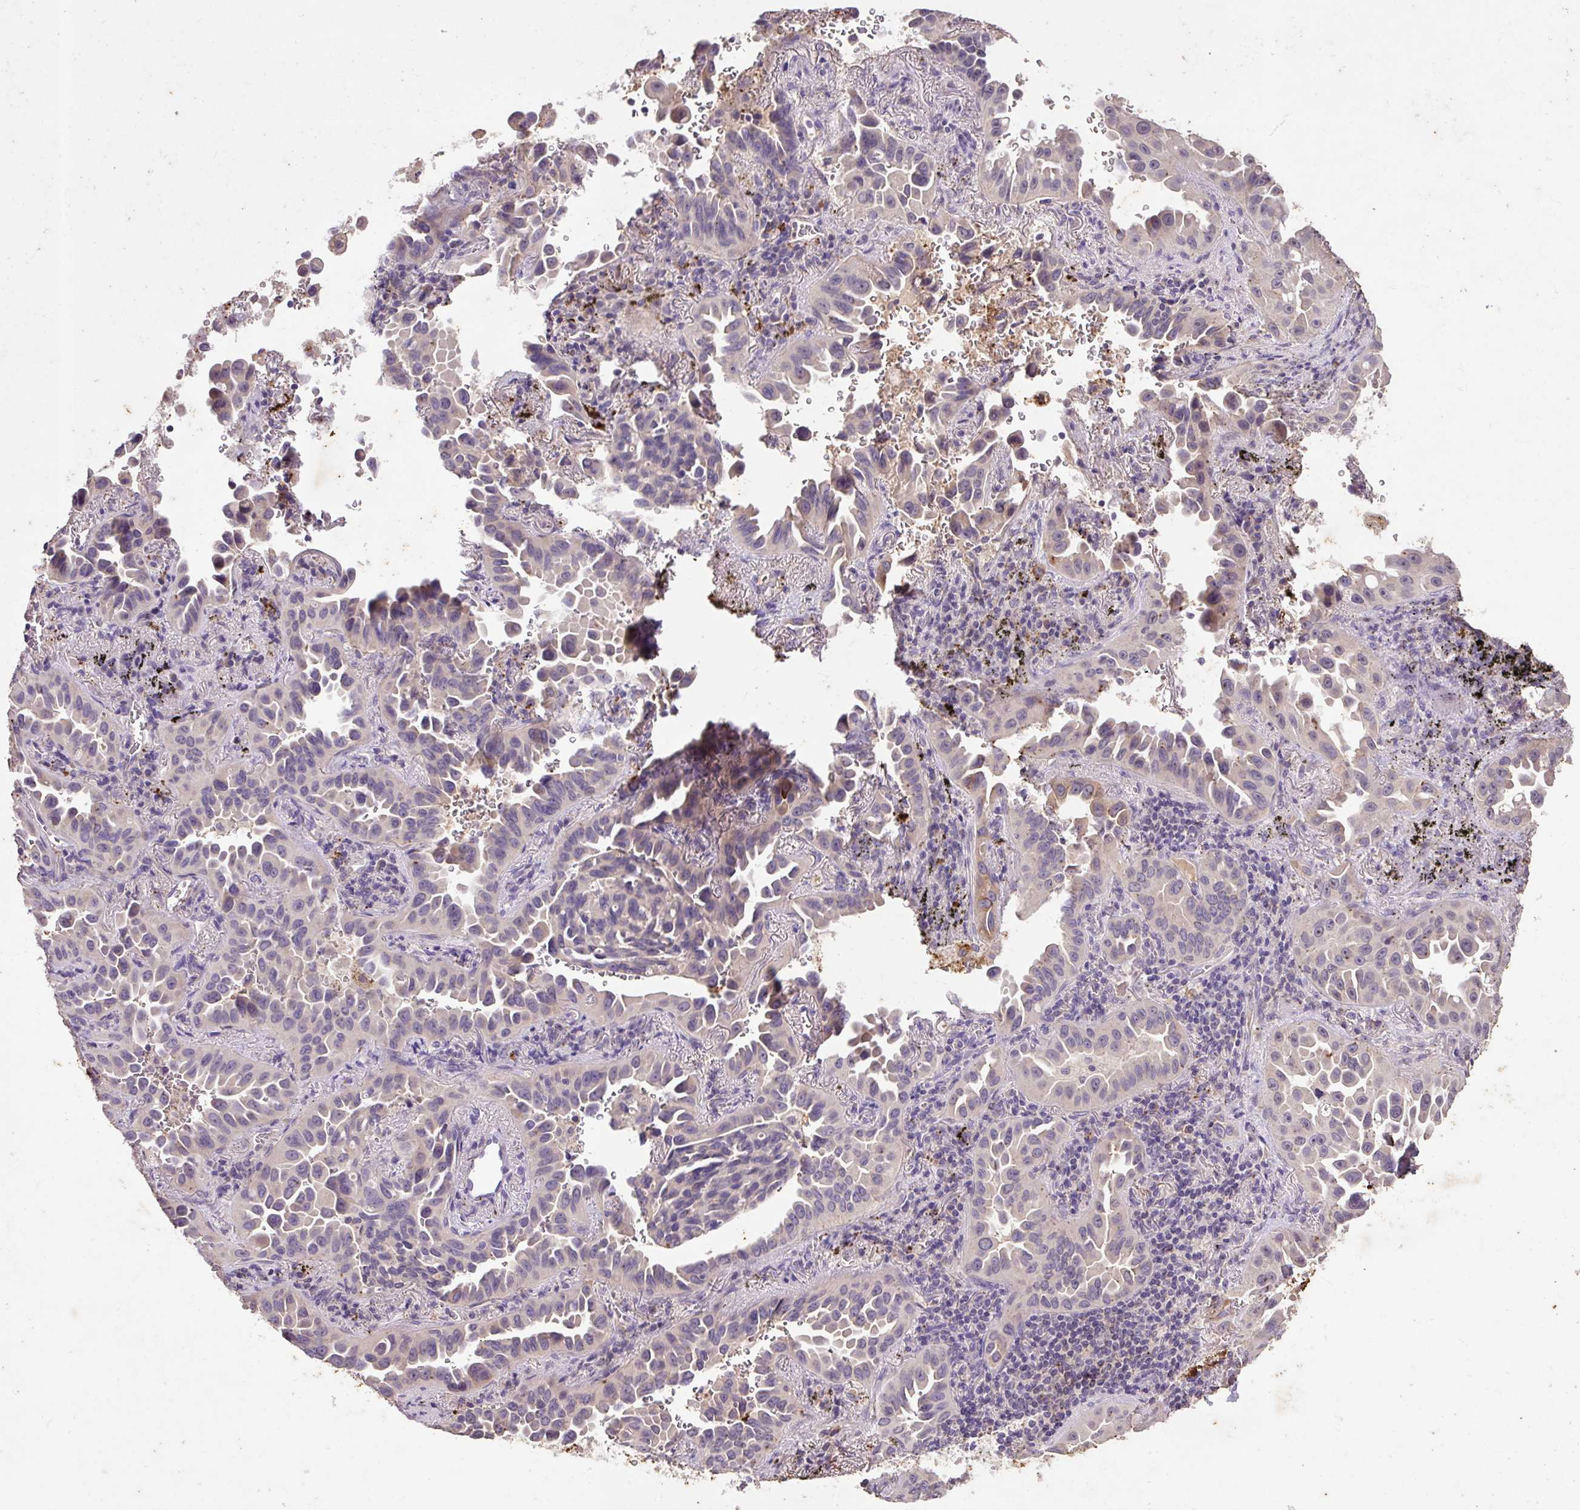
{"staining": {"intensity": "weak", "quantity": "<25%", "location": "cytoplasmic/membranous"}, "tissue": "lung cancer", "cell_type": "Tumor cells", "image_type": "cancer", "snomed": [{"axis": "morphology", "description": "Adenocarcinoma, NOS"}, {"axis": "topography", "description": "Lung"}], "caption": "Photomicrograph shows no significant protein positivity in tumor cells of lung cancer (adenocarcinoma).", "gene": "LRTM2", "patient": {"sex": "male", "age": 68}}